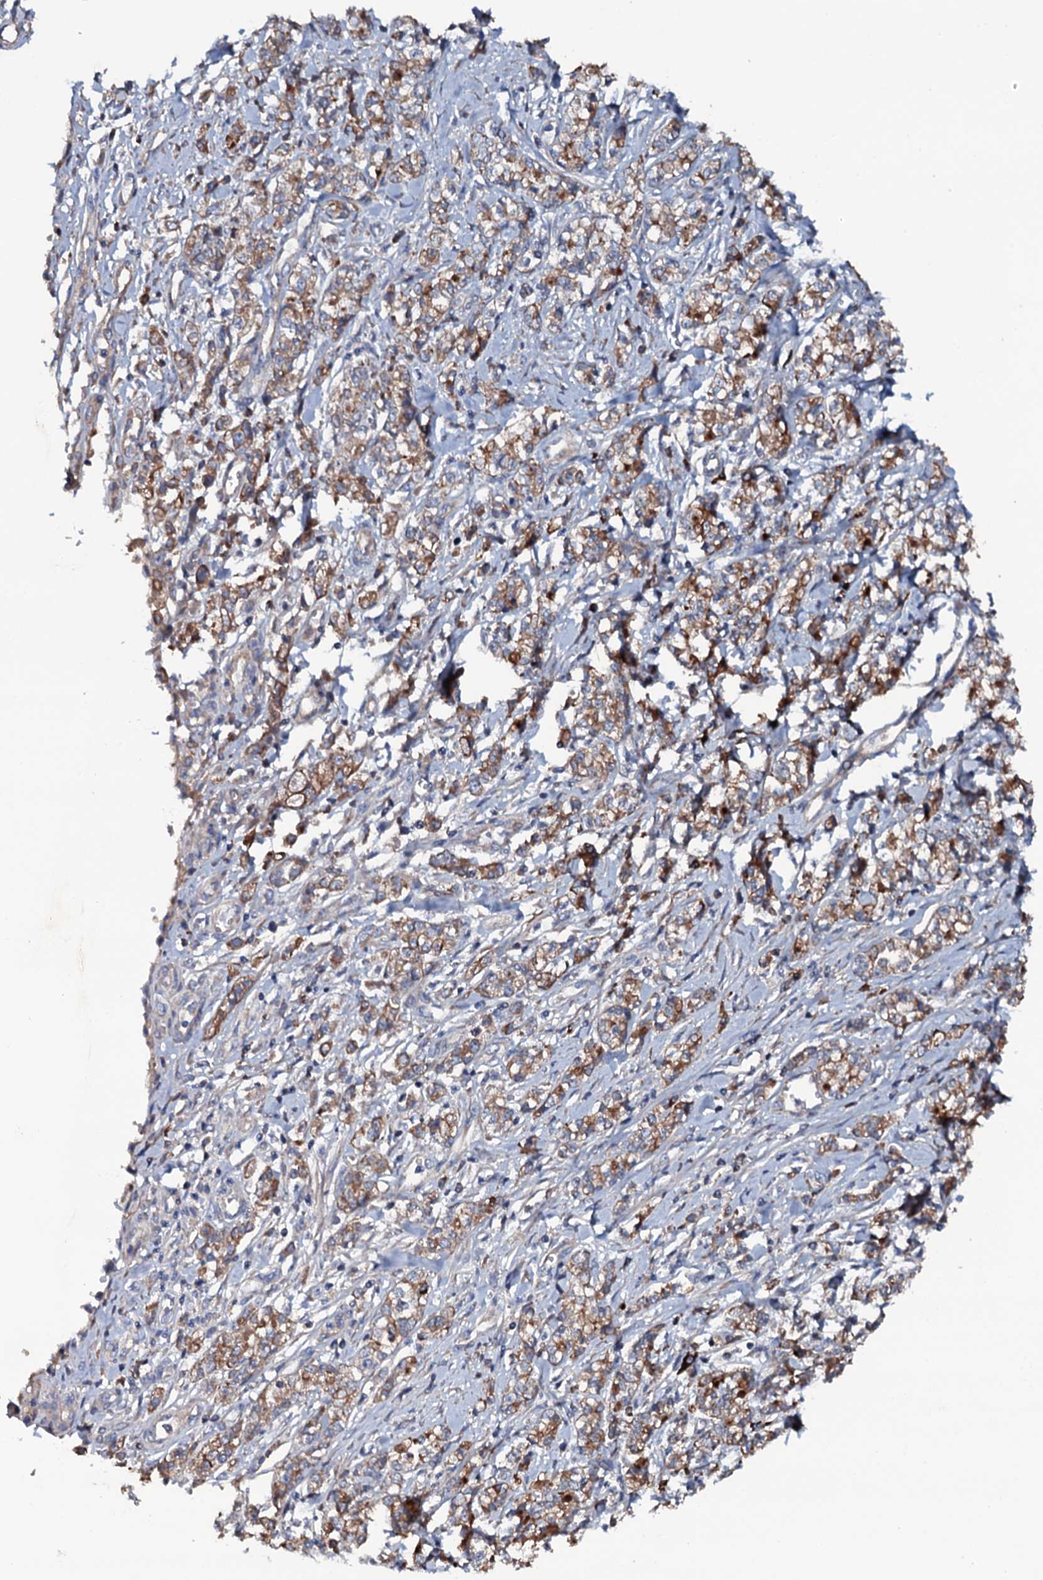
{"staining": {"intensity": "strong", "quantity": ">75%", "location": "cytoplasmic/membranous"}, "tissue": "stomach cancer", "cell_type": "Tumor cells", "image_type": "cancer", "snomed": [{"axis": "morphology", "description": "Adenocarcinoma, NOS"}, {"axis": "topography", "description": "Stomach"}], "caption": "High-power microscopy captured an IHC image of stomach cancer, revealing strong cytoplasmic/membranous staining in approximately >75% of tumor cells.", "gene": "NEK1", "patient": {"sex": "female", "age": 76}}